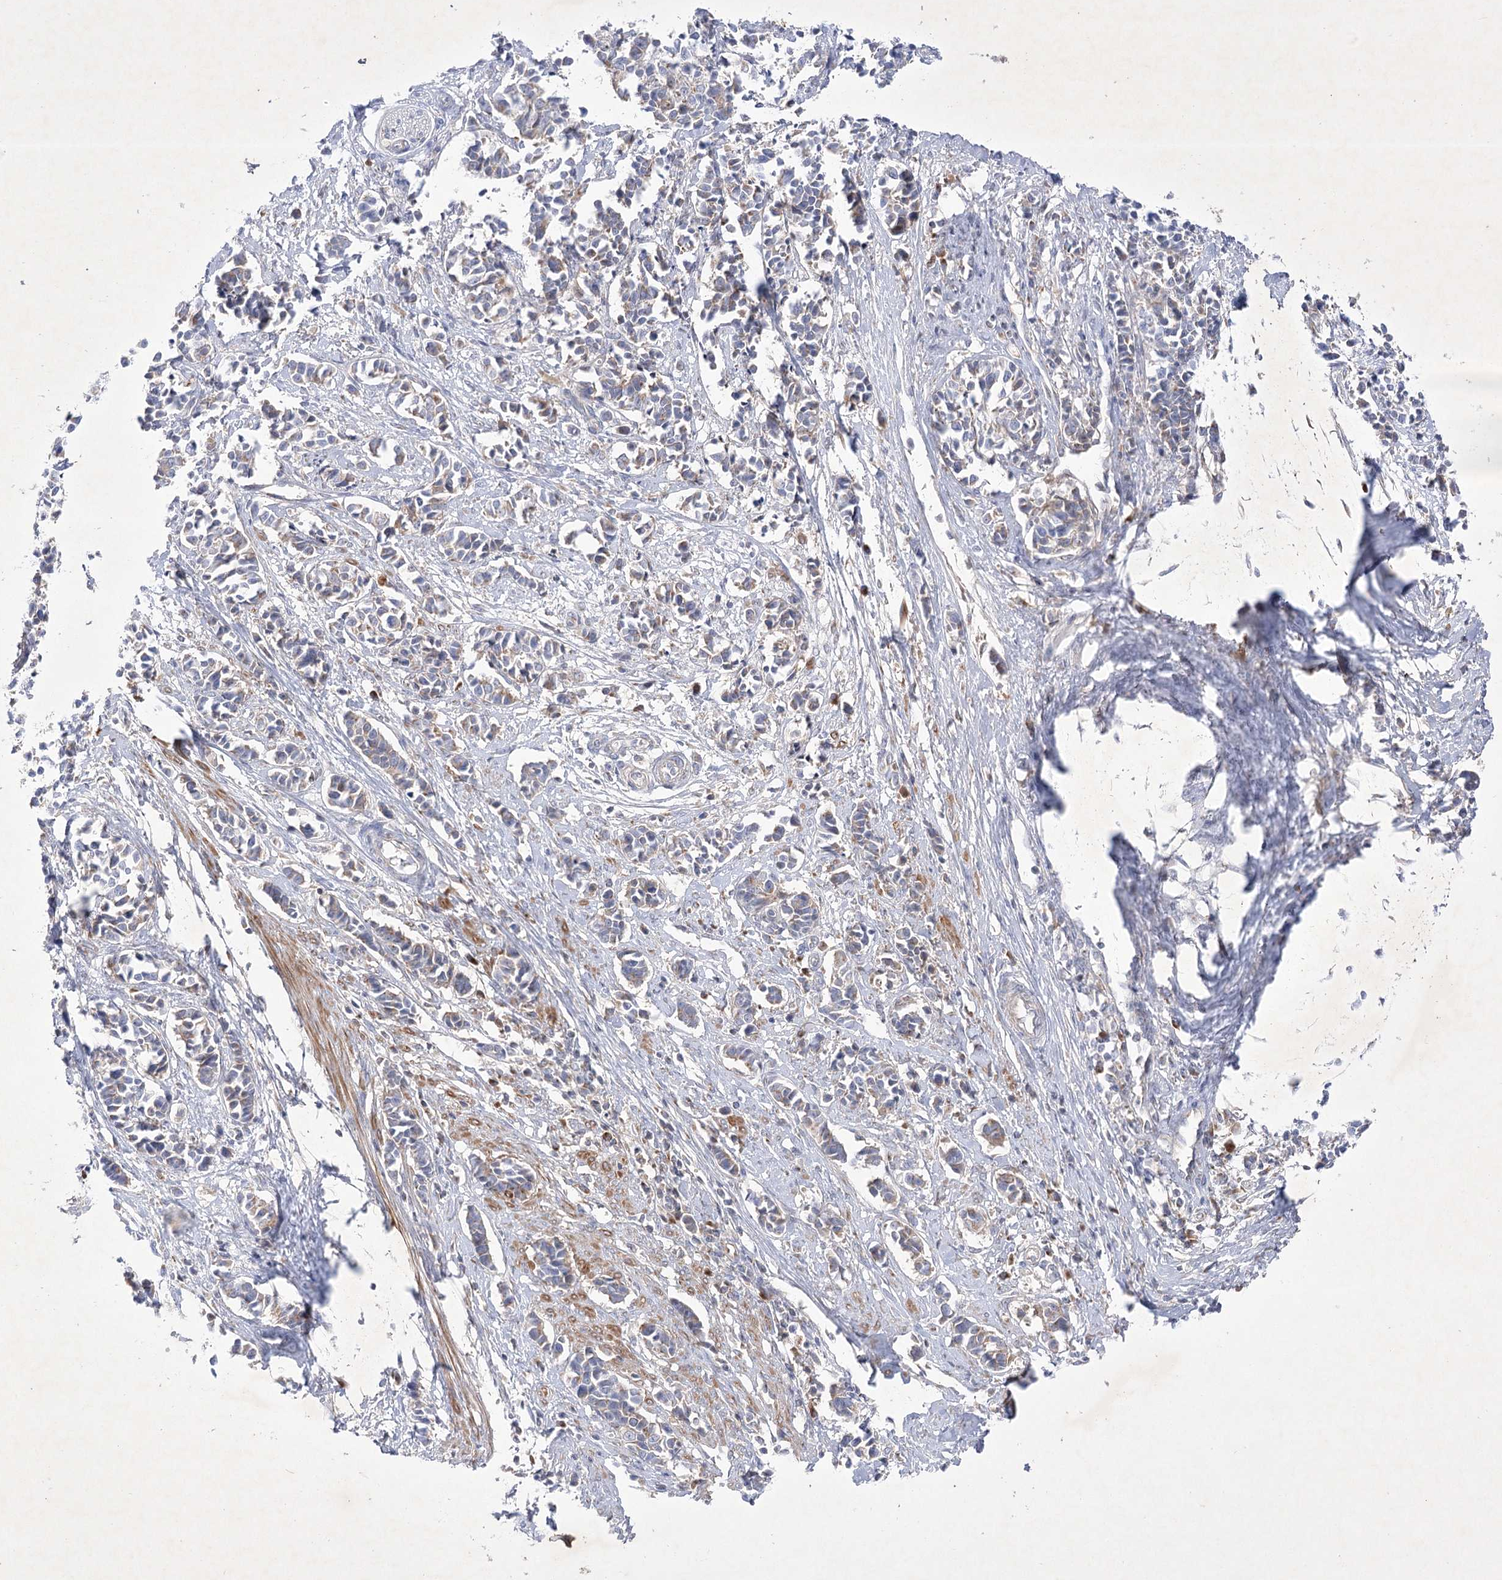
{"staining": {"intensity": "weak", "quantity": "<25%", "location": "cytoplasmic/membranous"}, "tissue": "cervical cancer", "cell_type": "Tumor cells", "image_type": "cancer", "snomed": [{"axis": "morphology", "description": "Normal tissue, NOS"}, {"axis": "morphology", "description": "Squamous cell carcinoma, NOS"}, {"axis": "topography", "description": "Cervix"}], "caption": "Histopathology image shows no significant protein staining in tumor cells of cervical cancer.", "gene": "GBF1", "patient": {"sex": "female", "age": 35}}